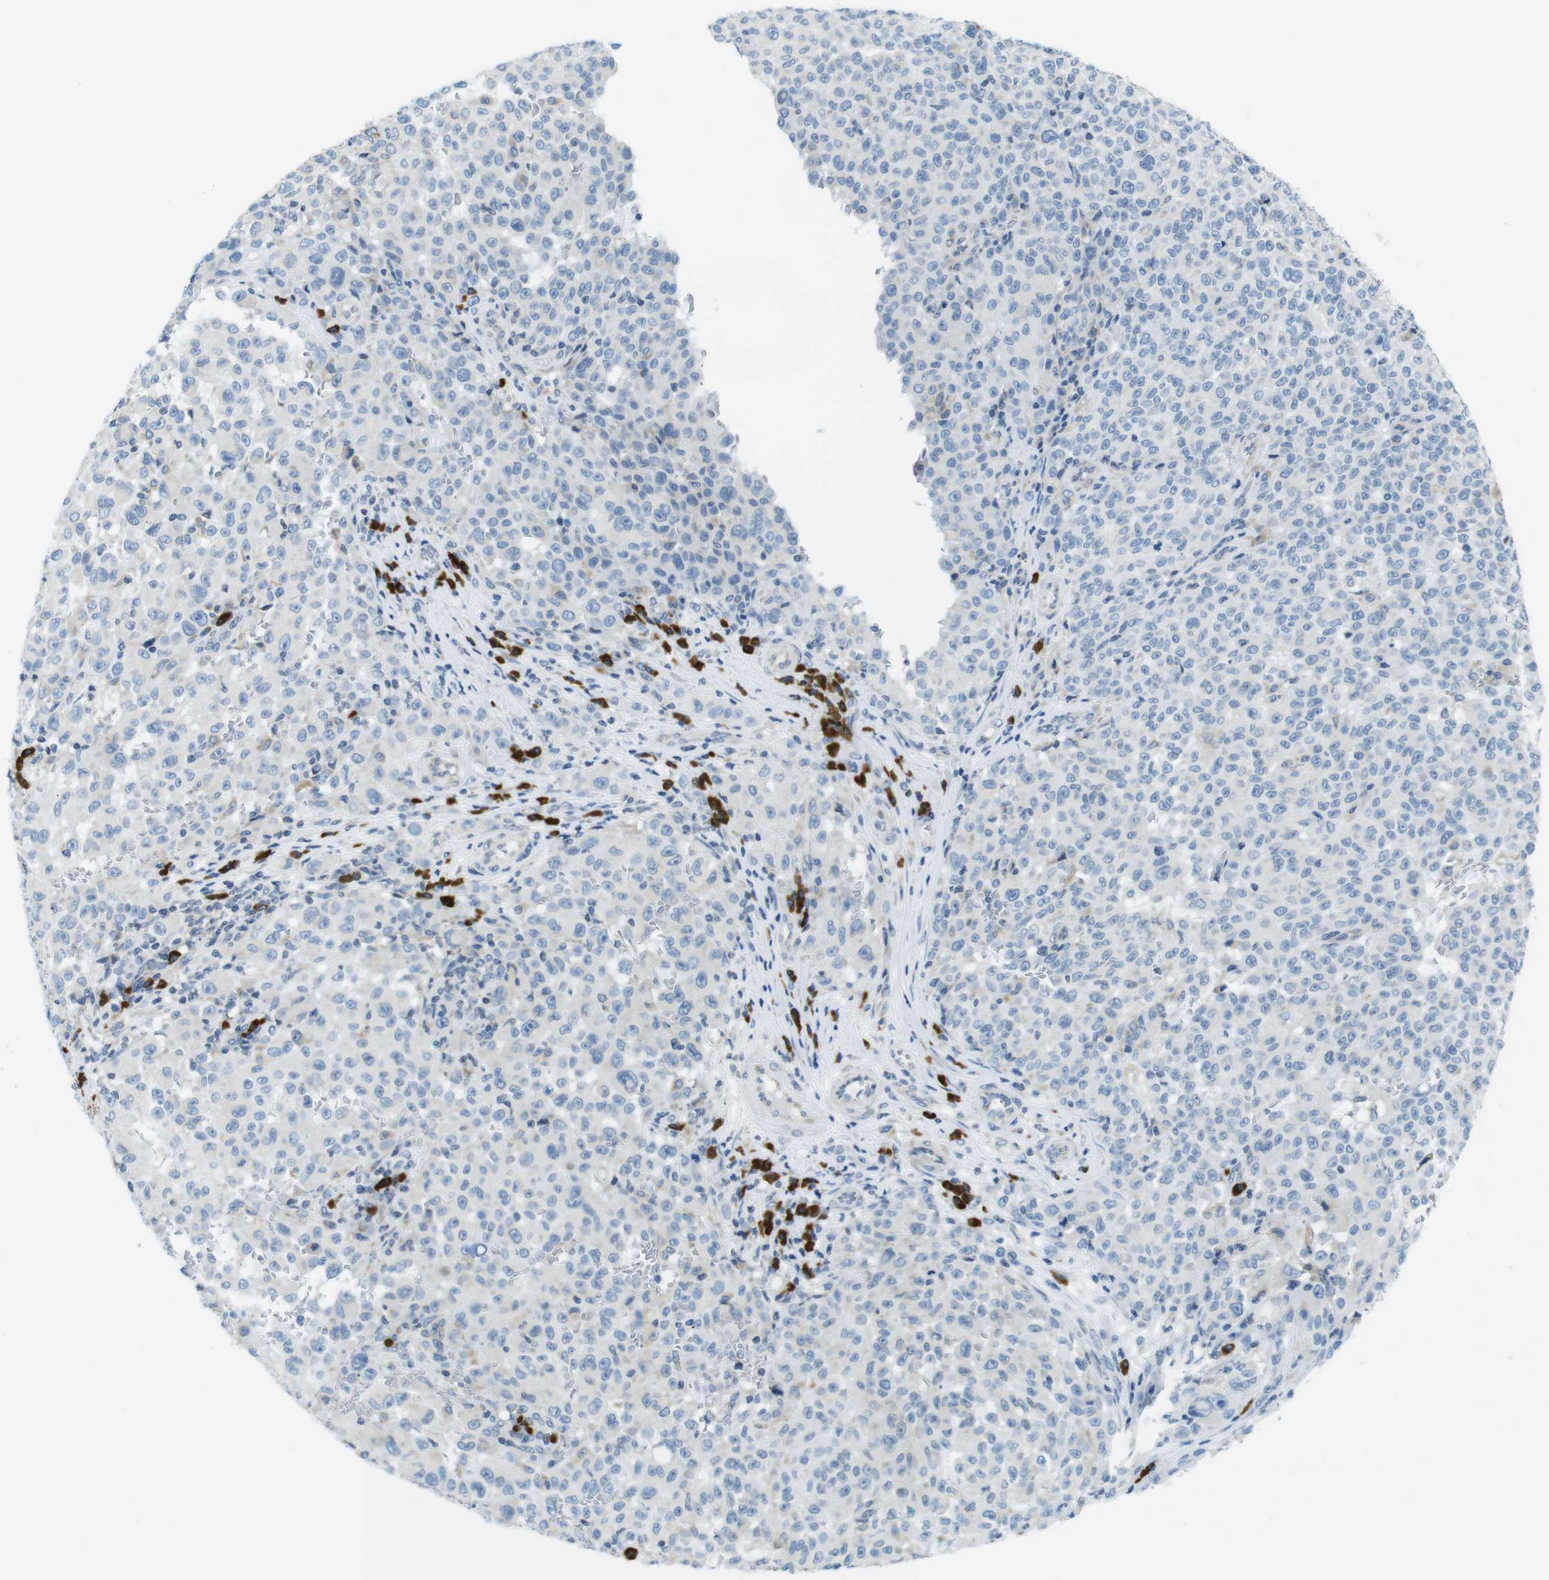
{"staining": {"intensity": "negative", "quantity": "none", "location": "none"}, "tissue": "melanoma", "cell_type": "Tumor cells", "image_type": "cancer", "snomed": [{"axis": "morphology", "description": "Malignant melanoma, NOS"}, {"axis": "topography", "description": "Skin"}], "caption": "Tumor cells show no significant positivity in melanoma.", "gene": "CLPTM1L", "patient": {"sex": "female", "age": 82}}